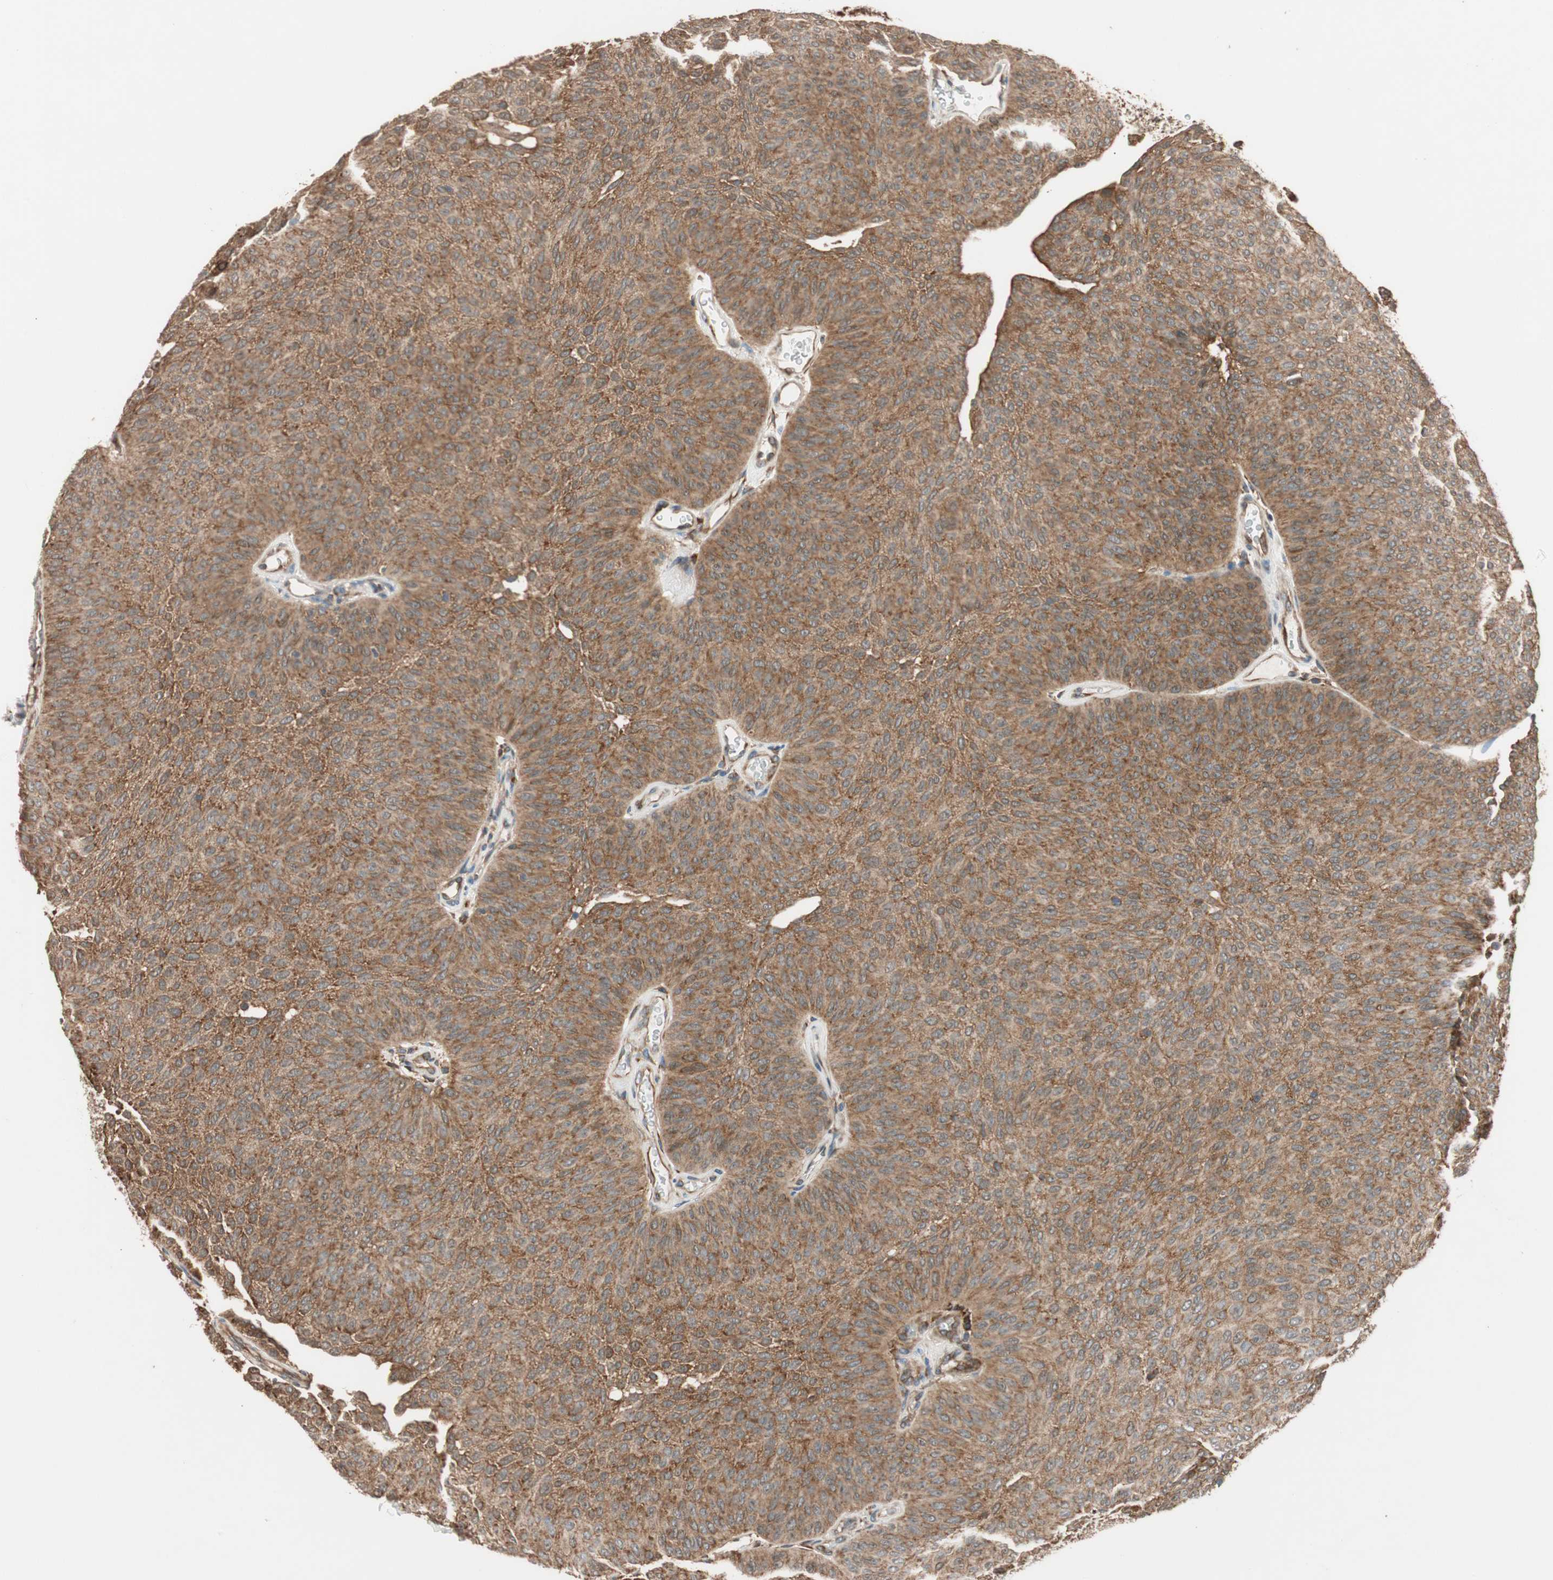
{"staining": {"intensity": "strong", "quantity": ">75%", "location": "cytoplasmic/membranous"}, "tissue": "urothelial cancer", "cell_type": "Tumor cells", "image_type": "cancer", "snomed": [{"axis": "morphology", "description": "Urothelial carcinoma, Low grade"}, {"axis": "topography", "description": "Urinary bladder"}], "caption": "Protein expression analysis of urothelial carcinoma (low-grade) displays strong cytoplasmic/membranous positivity in approximately >75% of tumor cells.", "gene": "WASL", "patient": {"sex": "female", "age": 60}}